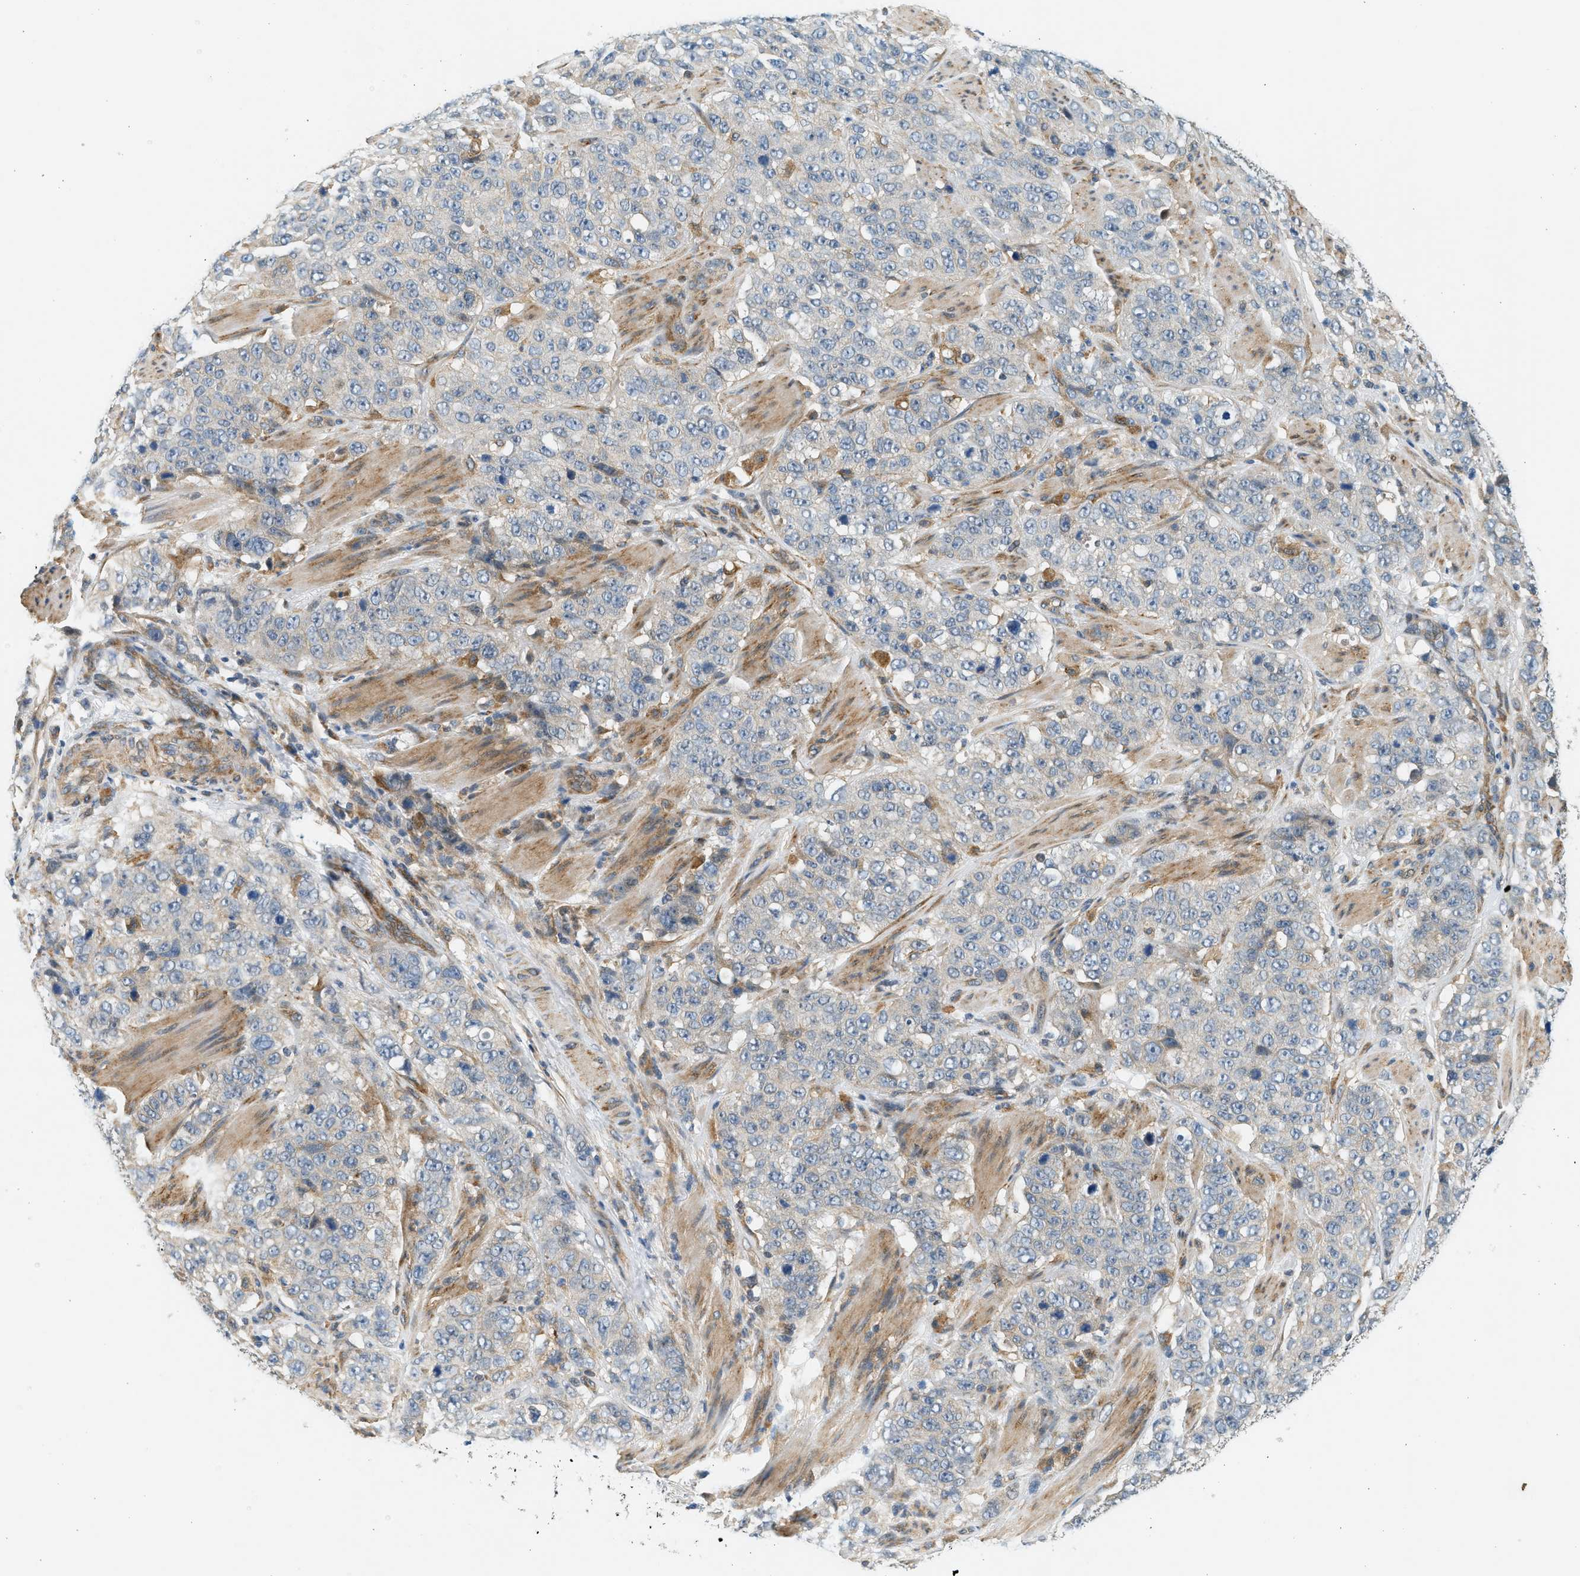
{"staining": {"intensity": "negative", "quantity": "none", "location": "none"}, "tissue": "stomach cancer", "cell_type": "Tumor cells", "image_type": "cancer", "snomed": [{"axis": "morphology", "description": "Adenocarcinoma, NOS"}, {"axis": "topography", "description": "Stomach"}], "caption": "Stomach adenocarcinoma stained for a protein using IHC demonstrates no positivity tumor cells.", "gene": "KDELR2", "patient": {"sex": "male", "age": 48}}